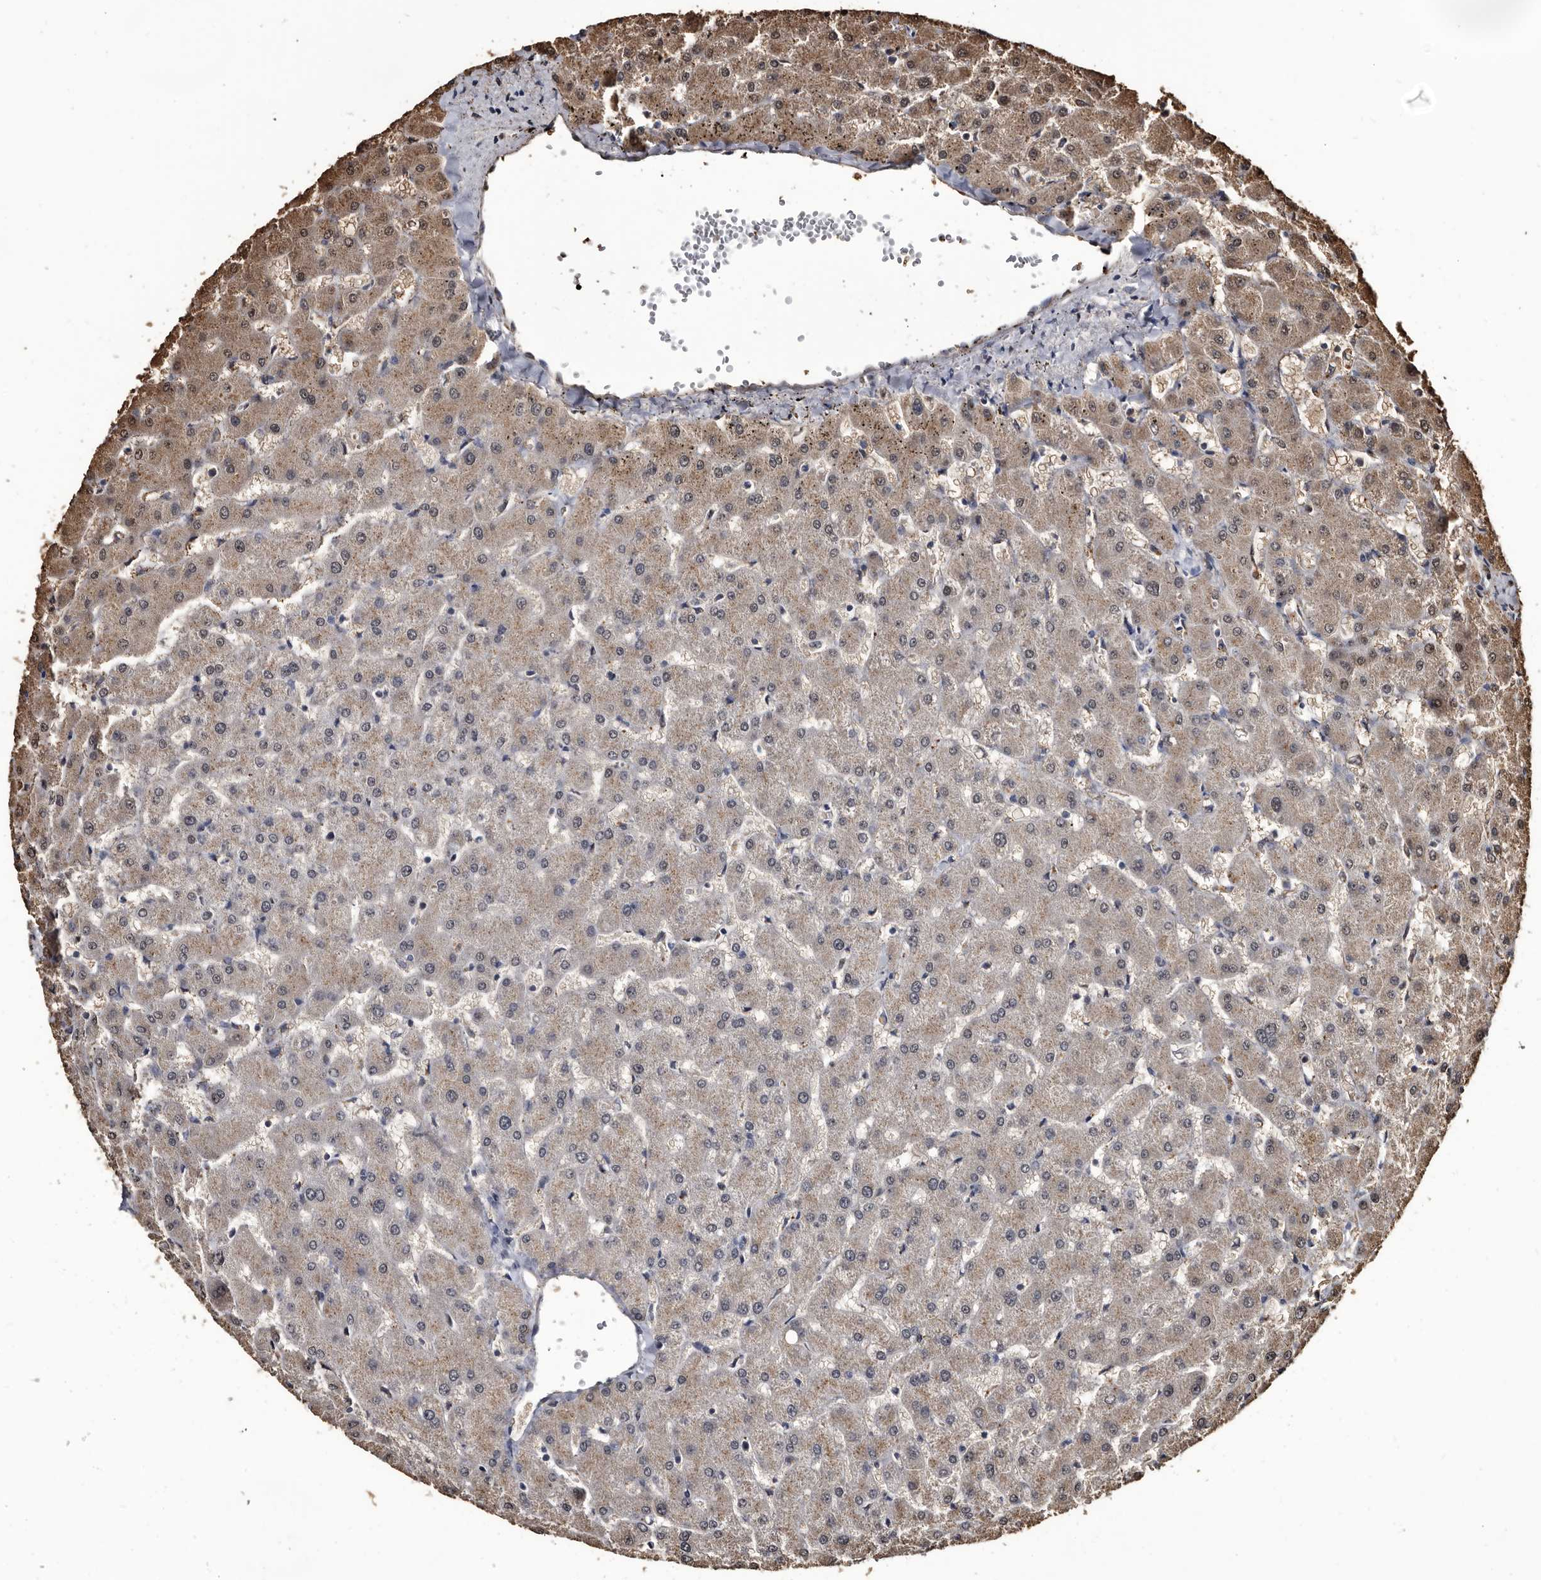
{"staining": {"intensity": "negative", "quantity": "none", "location": "none"}, "tissue": "liver", "cell_type": "Cholangiocytes", "image_type": "normal", "snomed": [{"axis": "morphology", "description": "Normal tissue, NOS"}, {"axis": "topography", "description": "Liver"}], "caption": "Liver stained for a protein using immunohistochemistry (IHC) reveals no positivity cholangiocytes.", "gene": "CTSA", "patient": {"sex": "female", "age": 63}}